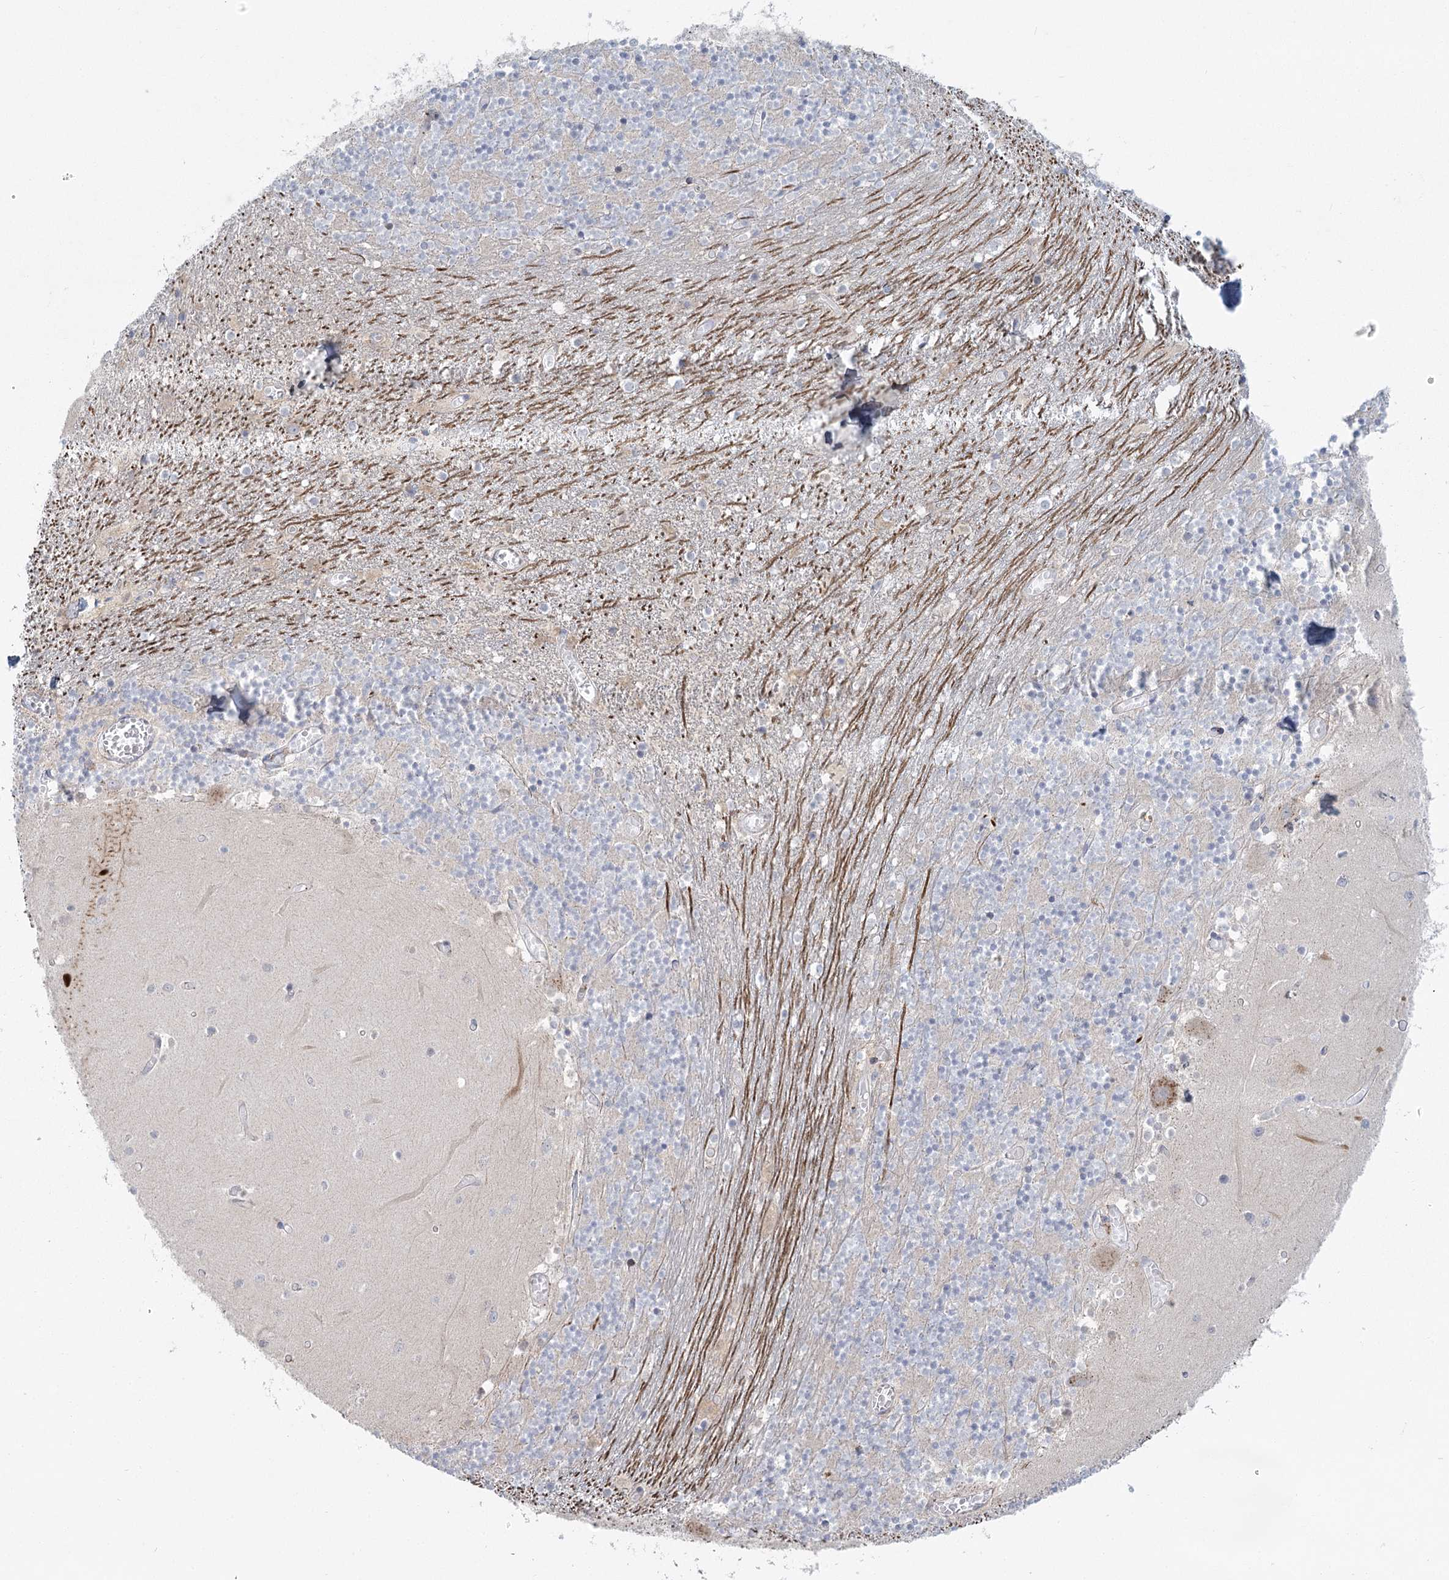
{"staining": {"intensity": "strong", "quantity": "<25%", "location": "cytoplasmic/membranous"}, "tissue": "cerebellum", "cell_type": "Cells in granular layer", "image_type": "normal", "snomed": [{"axis": "morphology", "description": "Normal tissue, NOS"}, {"axis": "topography", "description": "Cerebellum"}], "caption": "Strong cytoplasmic/membranous positivity is present in about <25% of cells in granular layer in benign cerebellum. The protein is stained brown, and the nuclei are stained in blue (DAB IHC with brightfield microscopy, high magnification).", "gene": "FAM110C", "patient": {"sex": "female", "age": 28}}